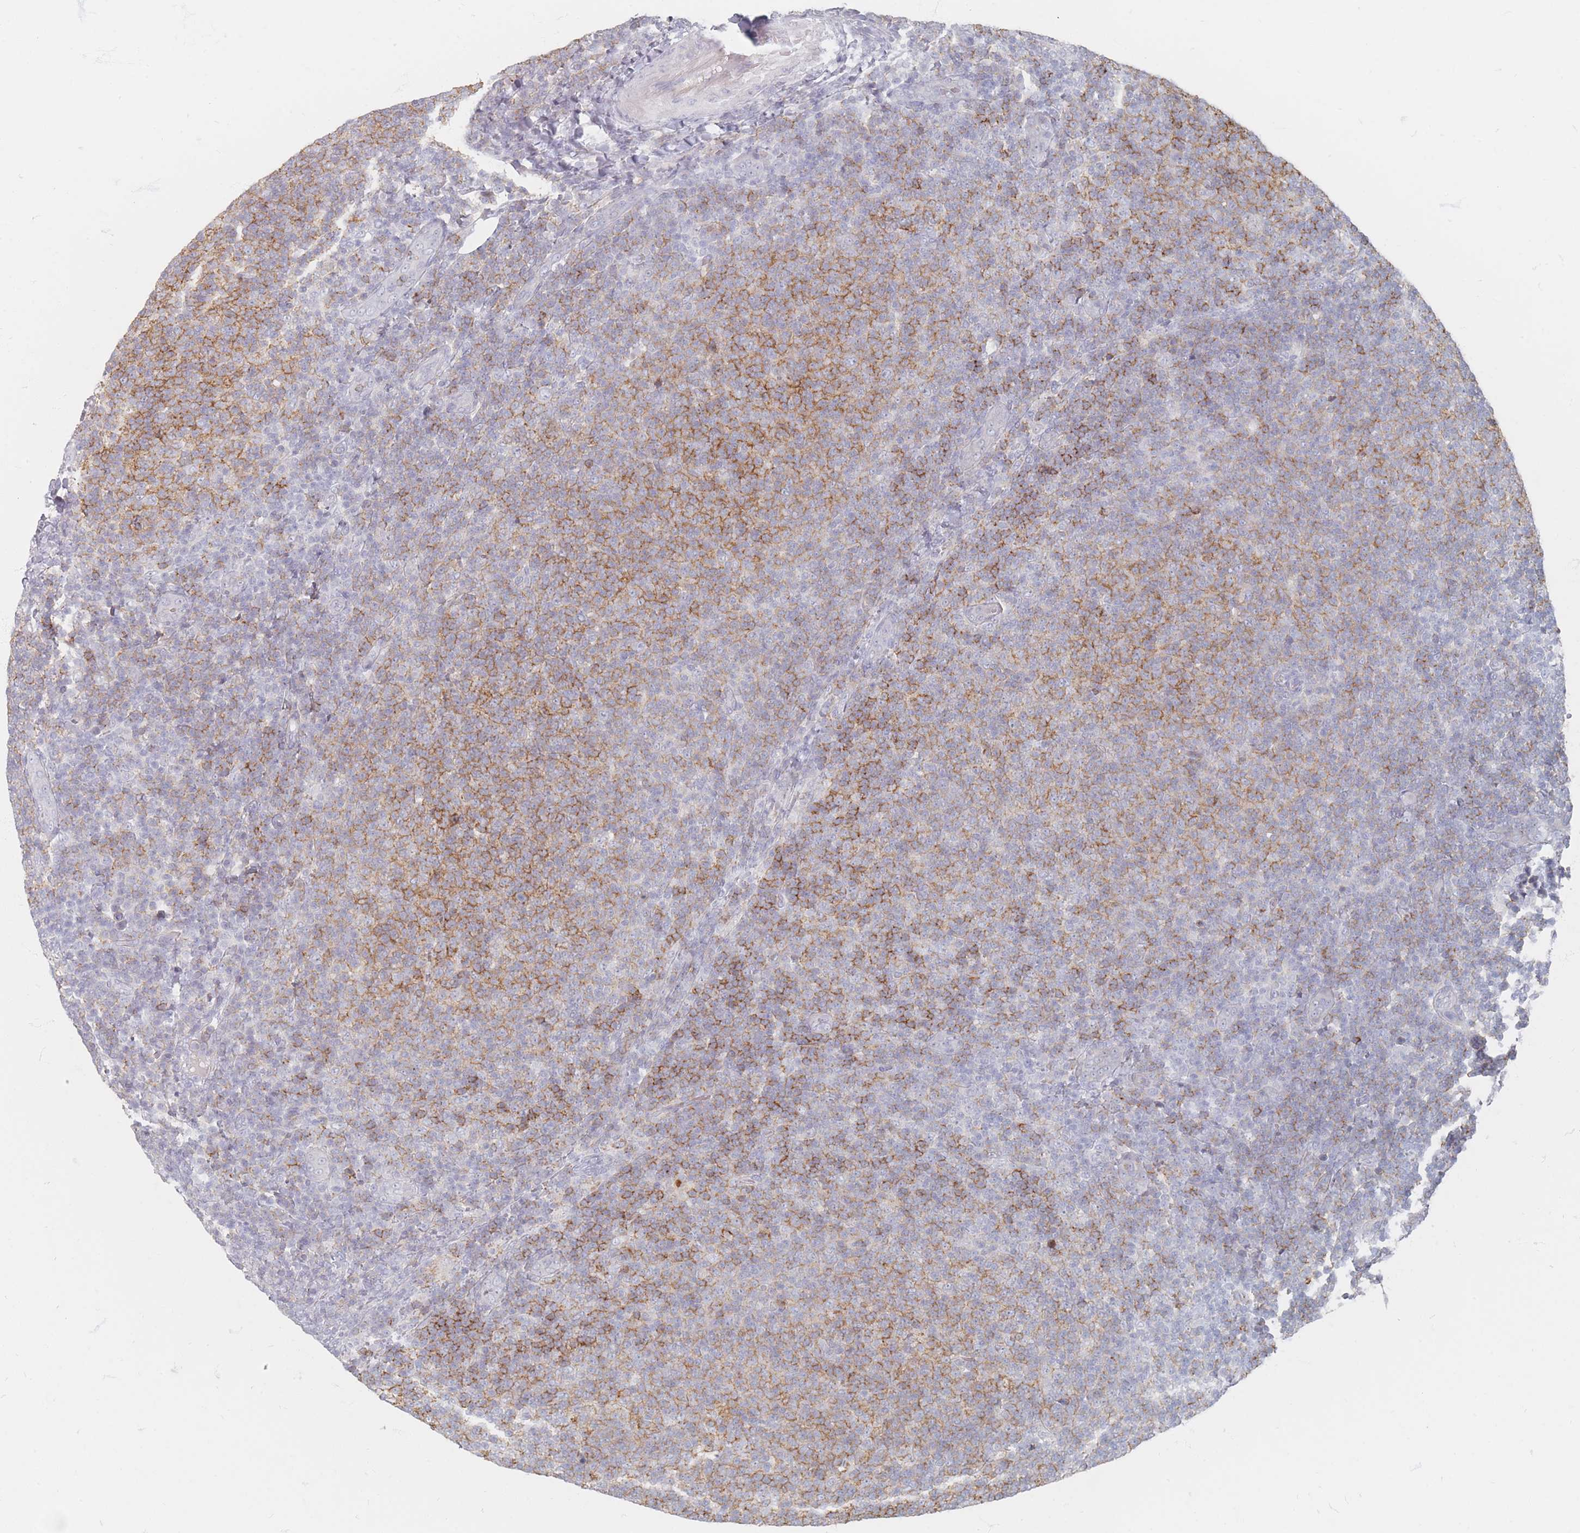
{"staining": {"intensity": "moderate", "quantity": "25%-75%", "location": "cytoplasmic/membranous"}, "tissue": "lymphoma", "cell_type": "Tumor cells", "image_type": "cancer", "snomed": [{"axis": "morphology", "description": "Malignant lymphoma, non-Hodgkin's type, Low grade"}, {"axis": "topography", "description": "Lymph node"}], "caption": "This image exhibits low-grade malignant lymphoma, non-Hodgkin's type stained with IHC to label a protein in brown. The cytoplasmic/membranous of tumor cells show moderate positivity for the protein. Nuclei are counter-stained blue.", "gene": "CD37", "patient": {"sex": "male", "age": 66}}